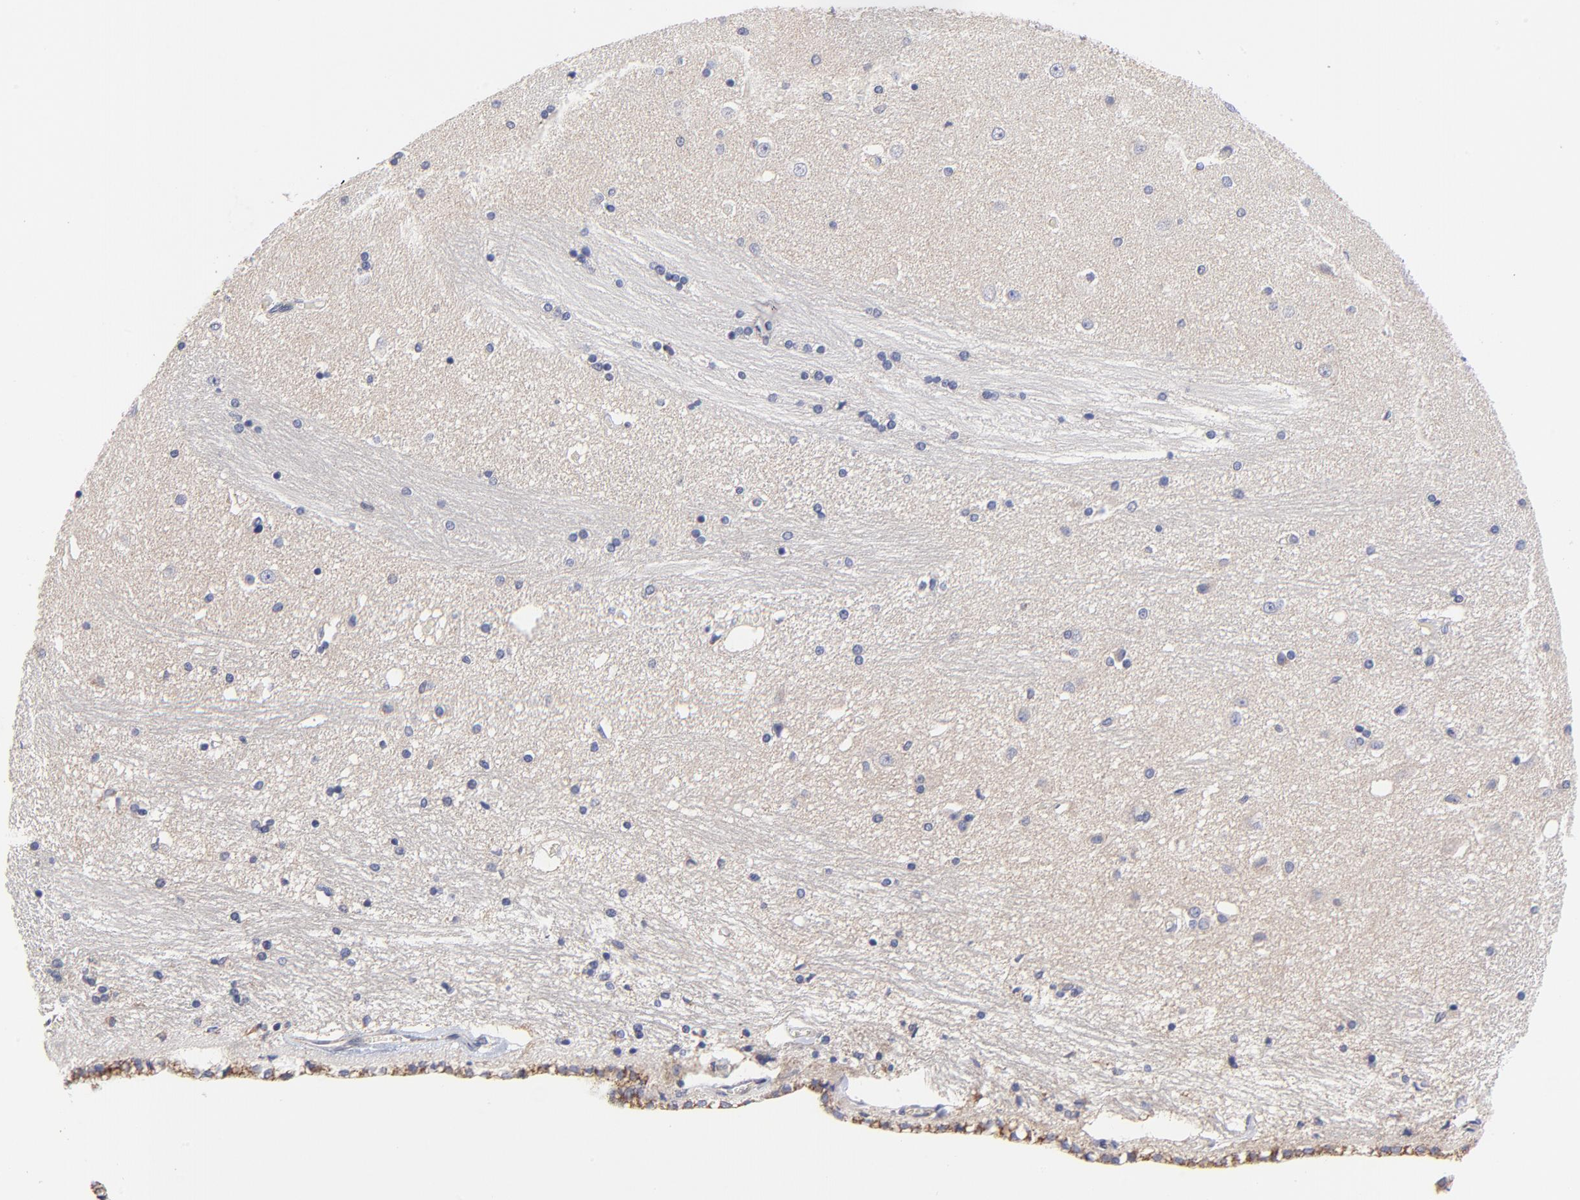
{"staining": {"intensity": "negative", "quantity": "none", "location": "none"}, "tissue": "hippocampus", "cell_type": "Glial cells", "image_type": "normal", "snomed": [{"axis": "morphology", "description": "Normal tissue, NOS"}, {"axis": "topography", "description": "Hippocampus"}], "caption": "A high-resolution image shows immunohistochemistry staining of normal hippocampus, which displays no significant positivity in glial cells.", "gene": "FBXL12", "patient": {"sex": "female", "age": 54}}